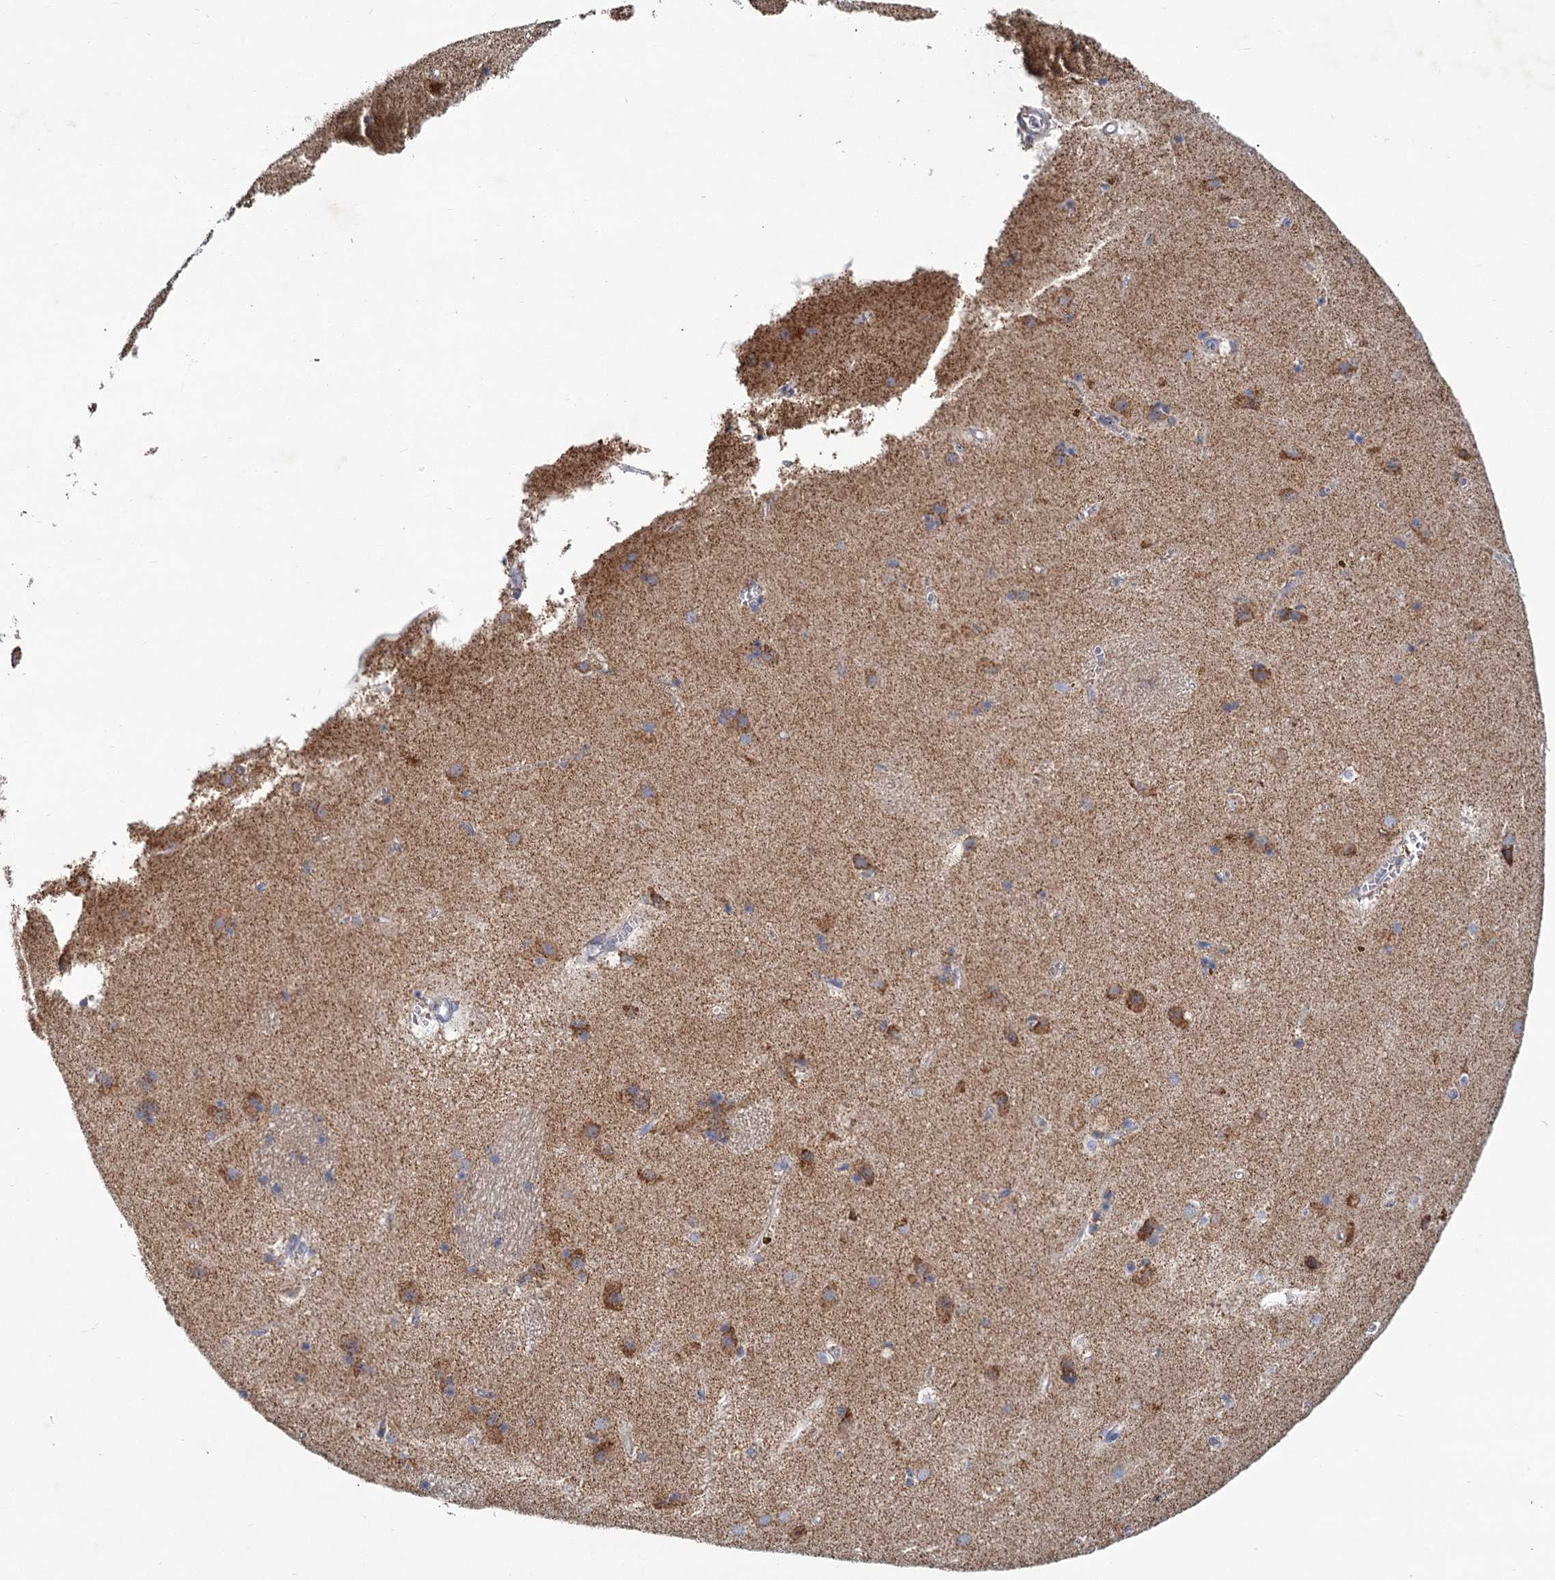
{"staining": {"intensity": "negative", "quantity": "none", "location": "none"}, "tissue": "caudate", "cell_type": "Glial cells", "image_type": "normal", "snomed": [{"axis": "morphology", "description": "Normal tissue, NOS"}, {"axis": "topography", "description": "Lateral ventricle wall"}], "caption": "High power microscopy histopathology image of an IHC histopathology image of normal caudate, revealing no significant positivity in glial cells.", "gene": "NDUFC2", "patient": {"sex": "male", "age": 70}}